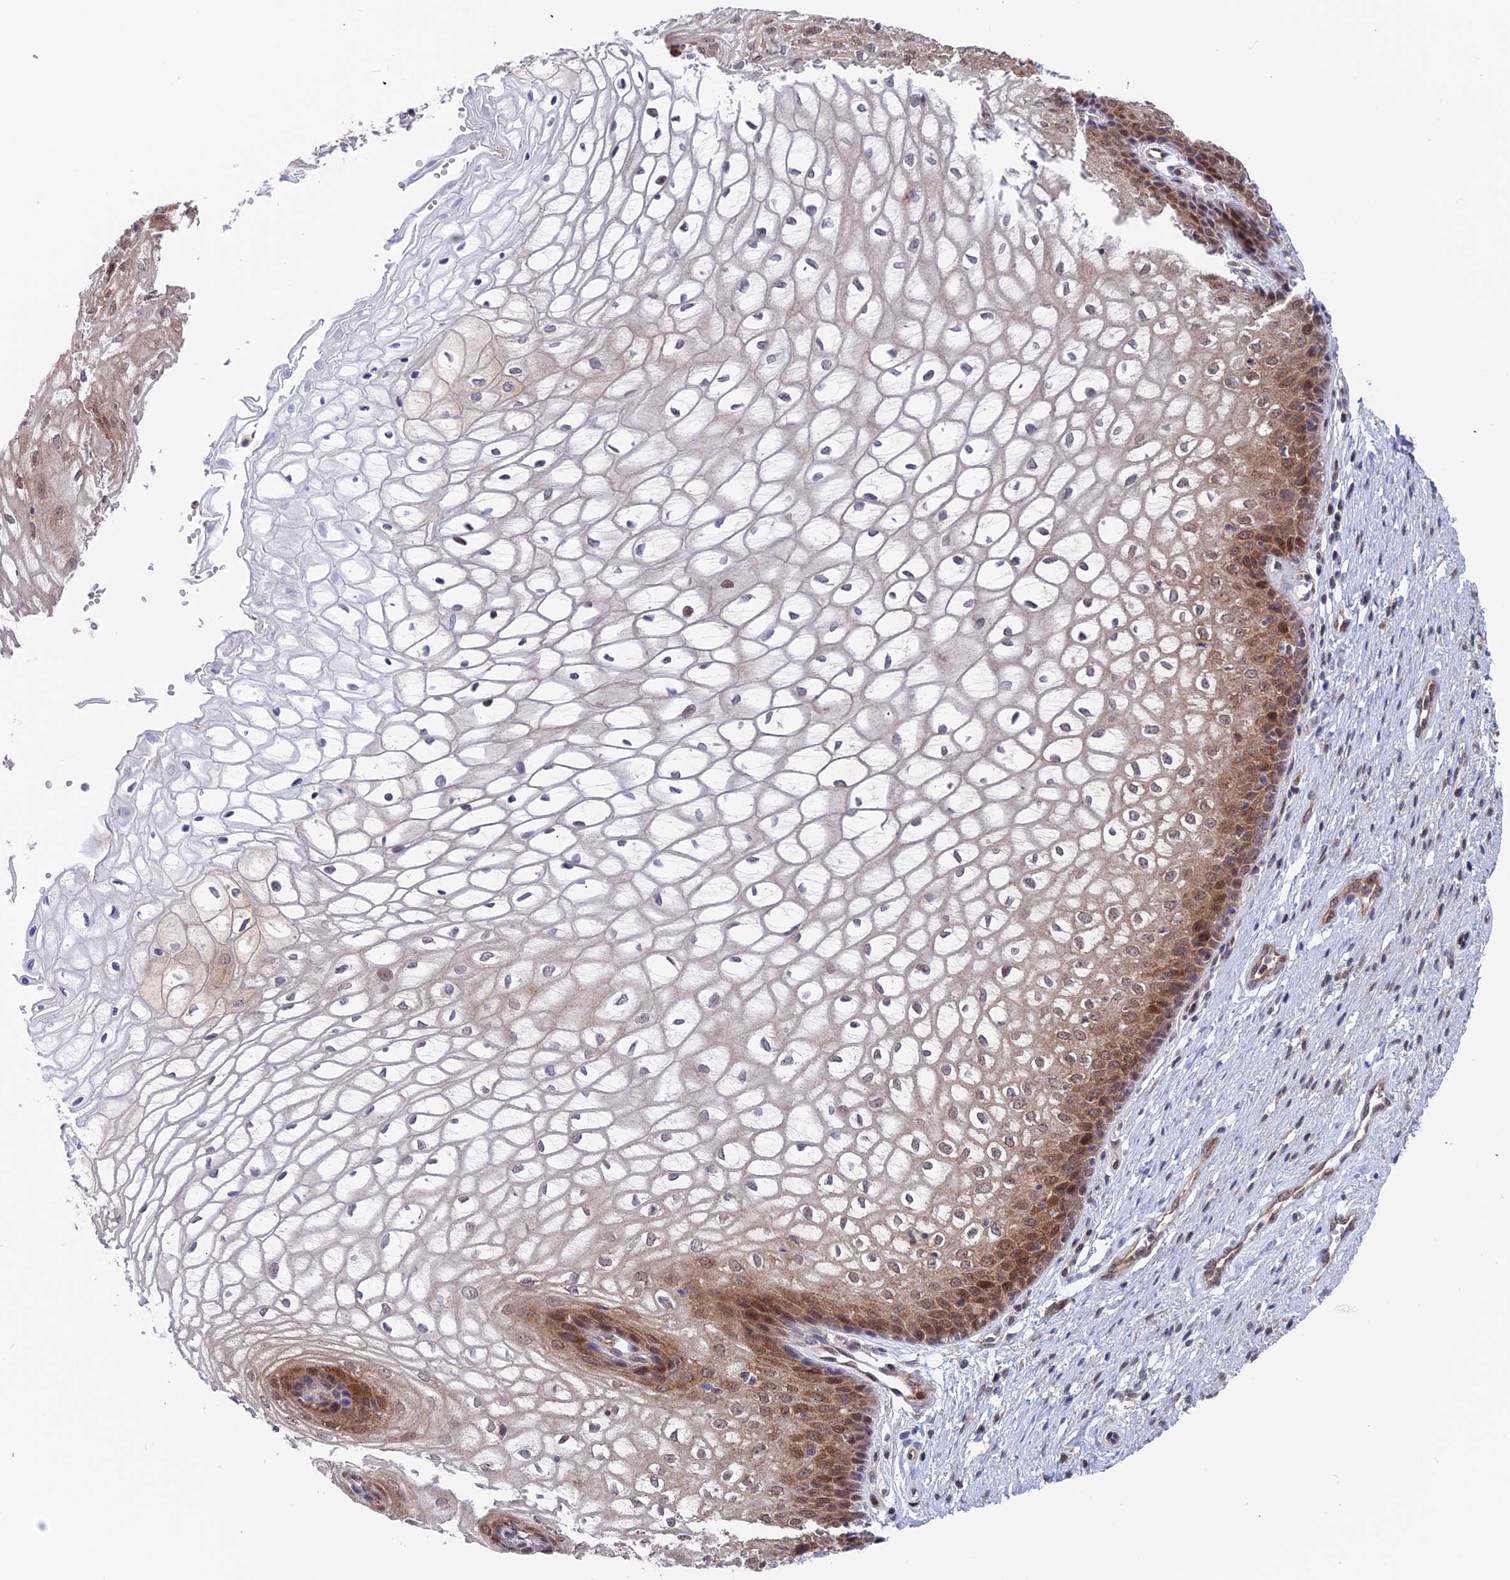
{"staining": {"intensity": "moderate", "quantity": "25%-75%", "location": "cytoplasmic/membranous,nuclear"}, "tissue": "vagina", "cell_type": "Squamous epithelial cells", "image_type": "normal", "snomed": [{"axis": "morphology", "description": "Normal tissue, NOS"}, {"axis": "topography", "description": "Vagina"}], "caption": "Immunohistochemical staining of unremarkable vagina exhibits medium levels of moderate cytoplasmic/membranous,nuclear expression in approximately 25%-75% of squamous epithelial cells.", "gene": "IGBP1", "patient": {"sex": "female", "age": 34}}